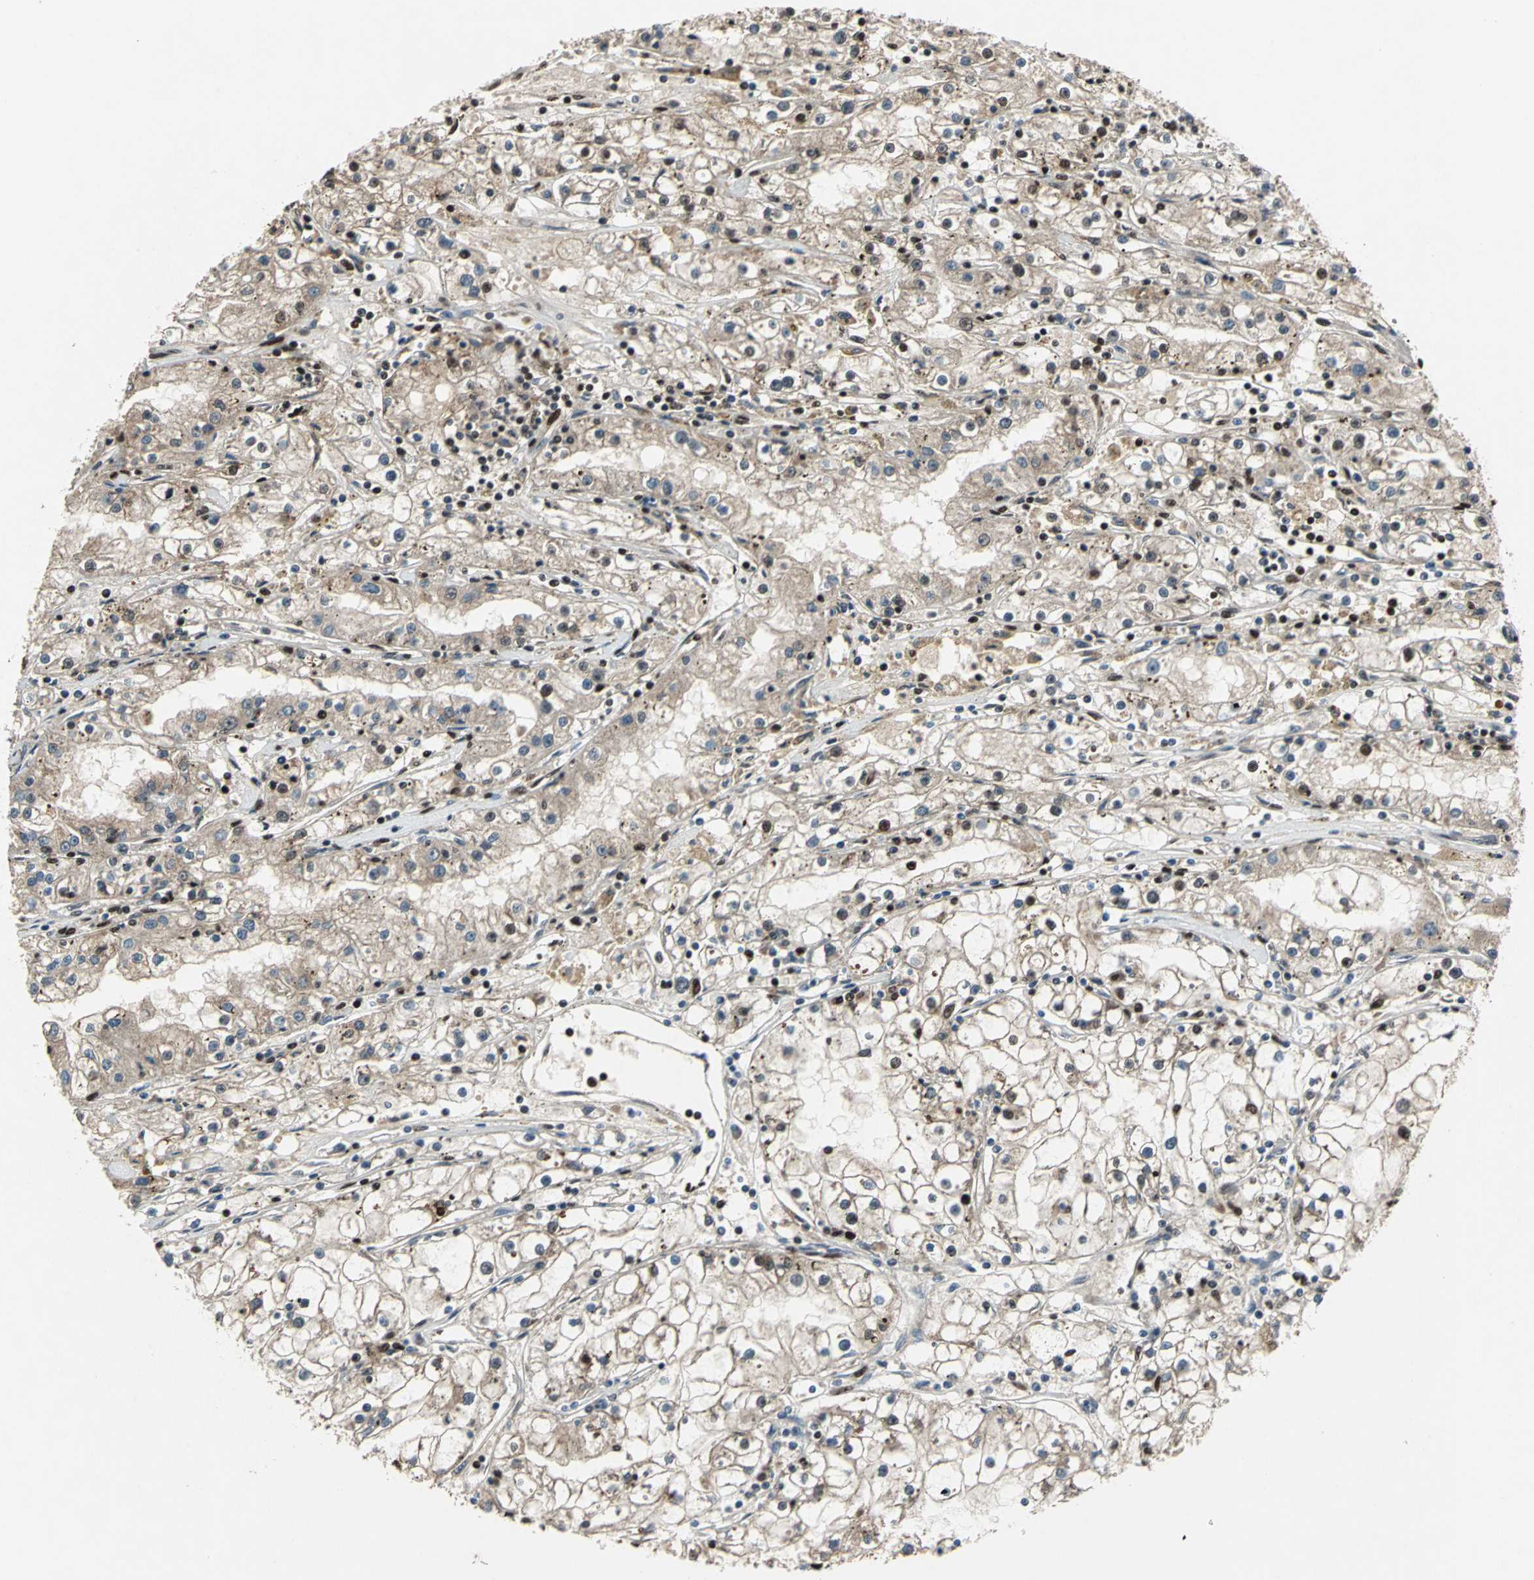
{"staining": {"intensity": "moderate", "quantity": "<25%", "location": "nuclear"}, "tissue": "renal cancer", "cell_type": "Tumor cells", "image_type": "cancer", "snomed": [{"axis": "morphology", "description": "Adenocarcinoma, NOS"}, {"axis": "topography", "description": "Kidney"}], "caption": "IHC staining of renal cancer, which reveals low levels of moderate nuclear staining in approximately <25% of tumor cells indicating moderate nuclear protein staining. The staining was performed using DAB (3,3'-diaminobenzidine) (brown) for protein detection and nuclei were counterstained in hematoxylin (blue).", "gene": "MTA2", "patient": {"sex": "male", "age": 56}}